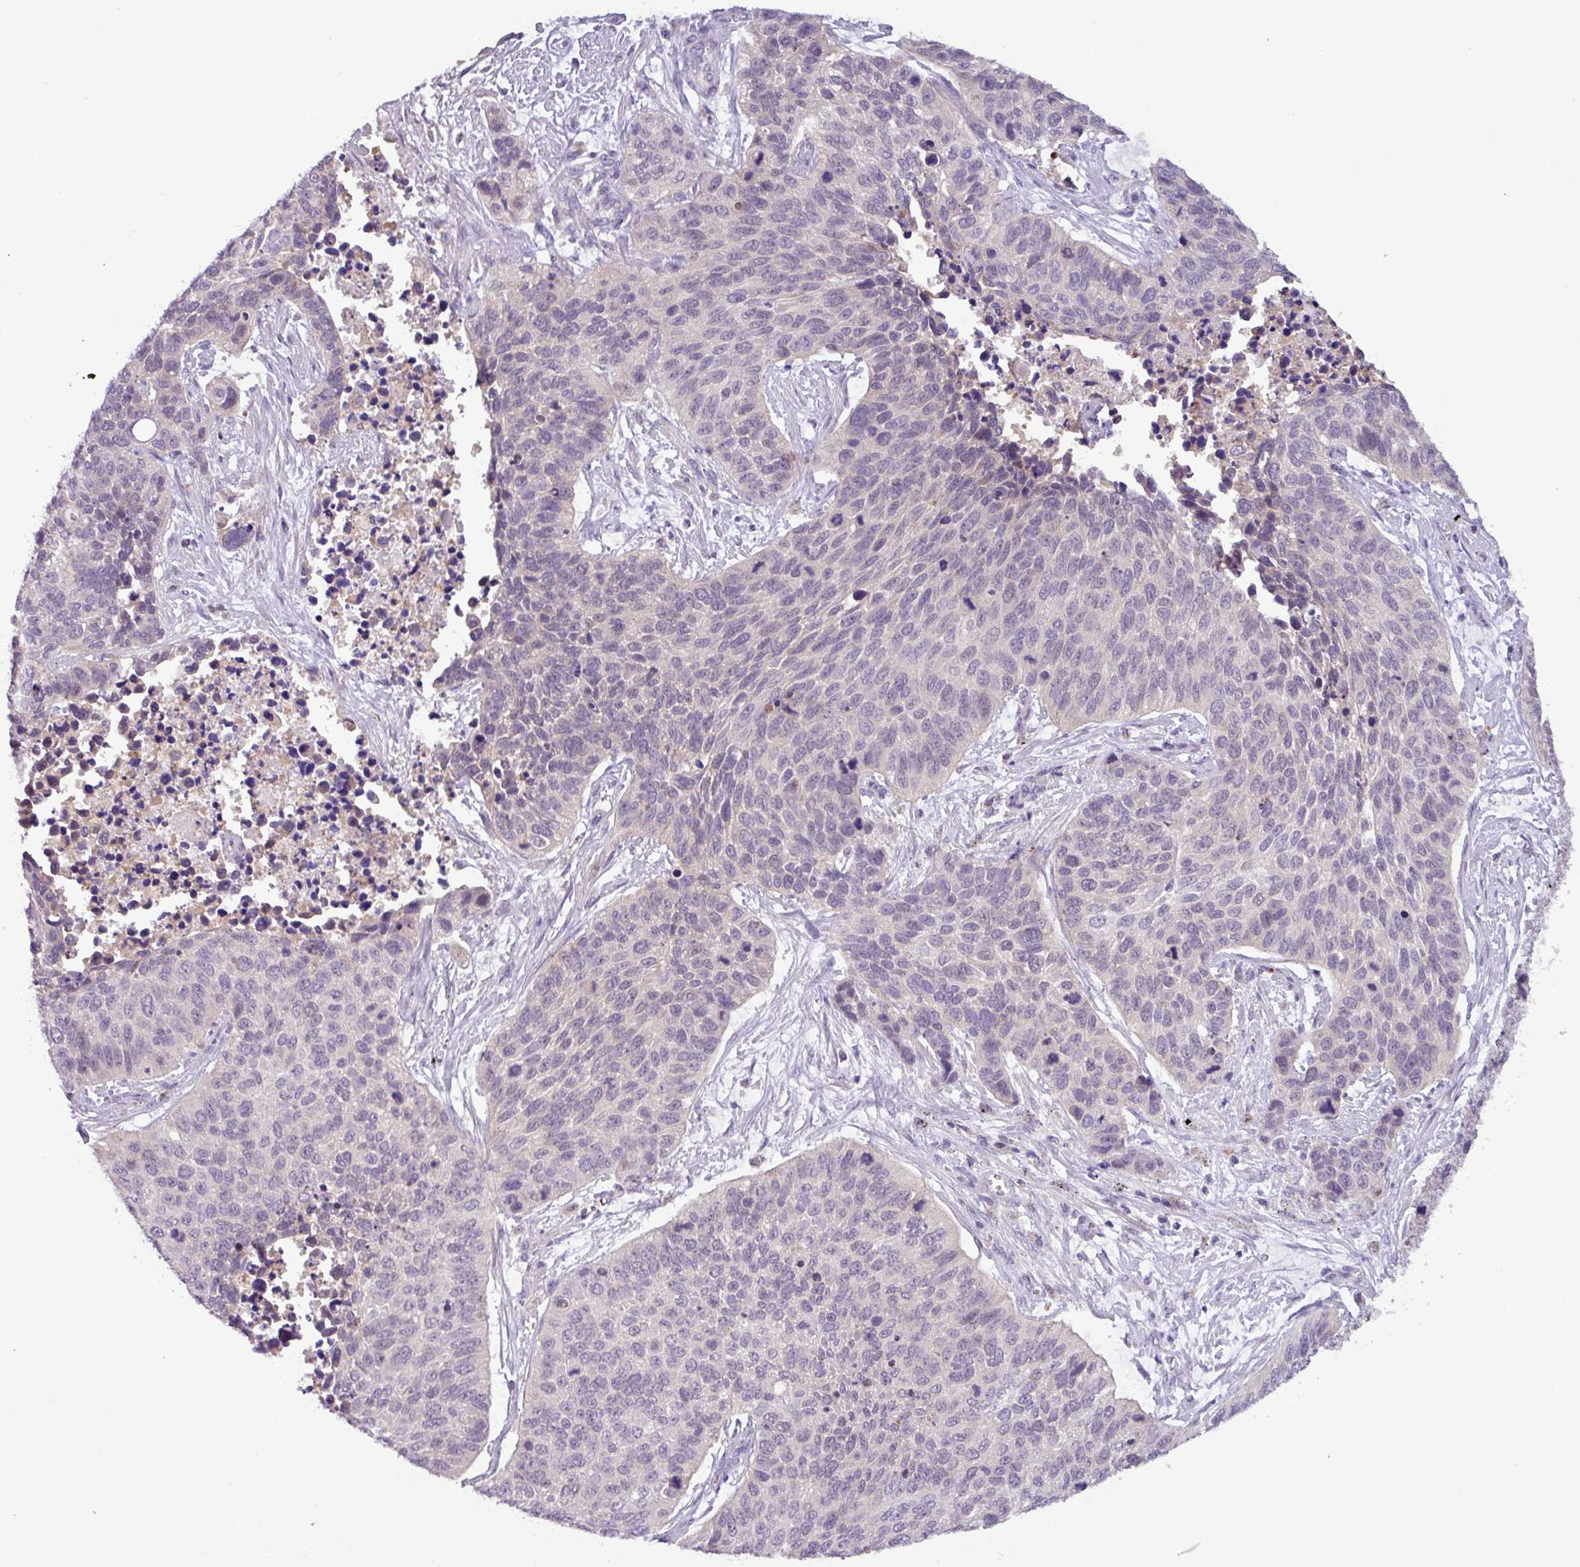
{"staining": {"intensity": "negative", "quantity": "none", "location": "none"}, "tissue": "lung cancer", "cell_type": "Tumor cells", "image_type": "cancer", "snomed": [{"axis": "morphology", "description": "Squamous cell carcinoma, NOS"}, {"axis": "topography", "description": "Lung"}], "caption": "This is a micrograph of immunohistochemistry (IHC) staining of lung cancer (squamous cell carcinoma), which shows no positivity in tumor cells.", "gene": "TONSL", "patient": {"sex": "male", "age": 62}}